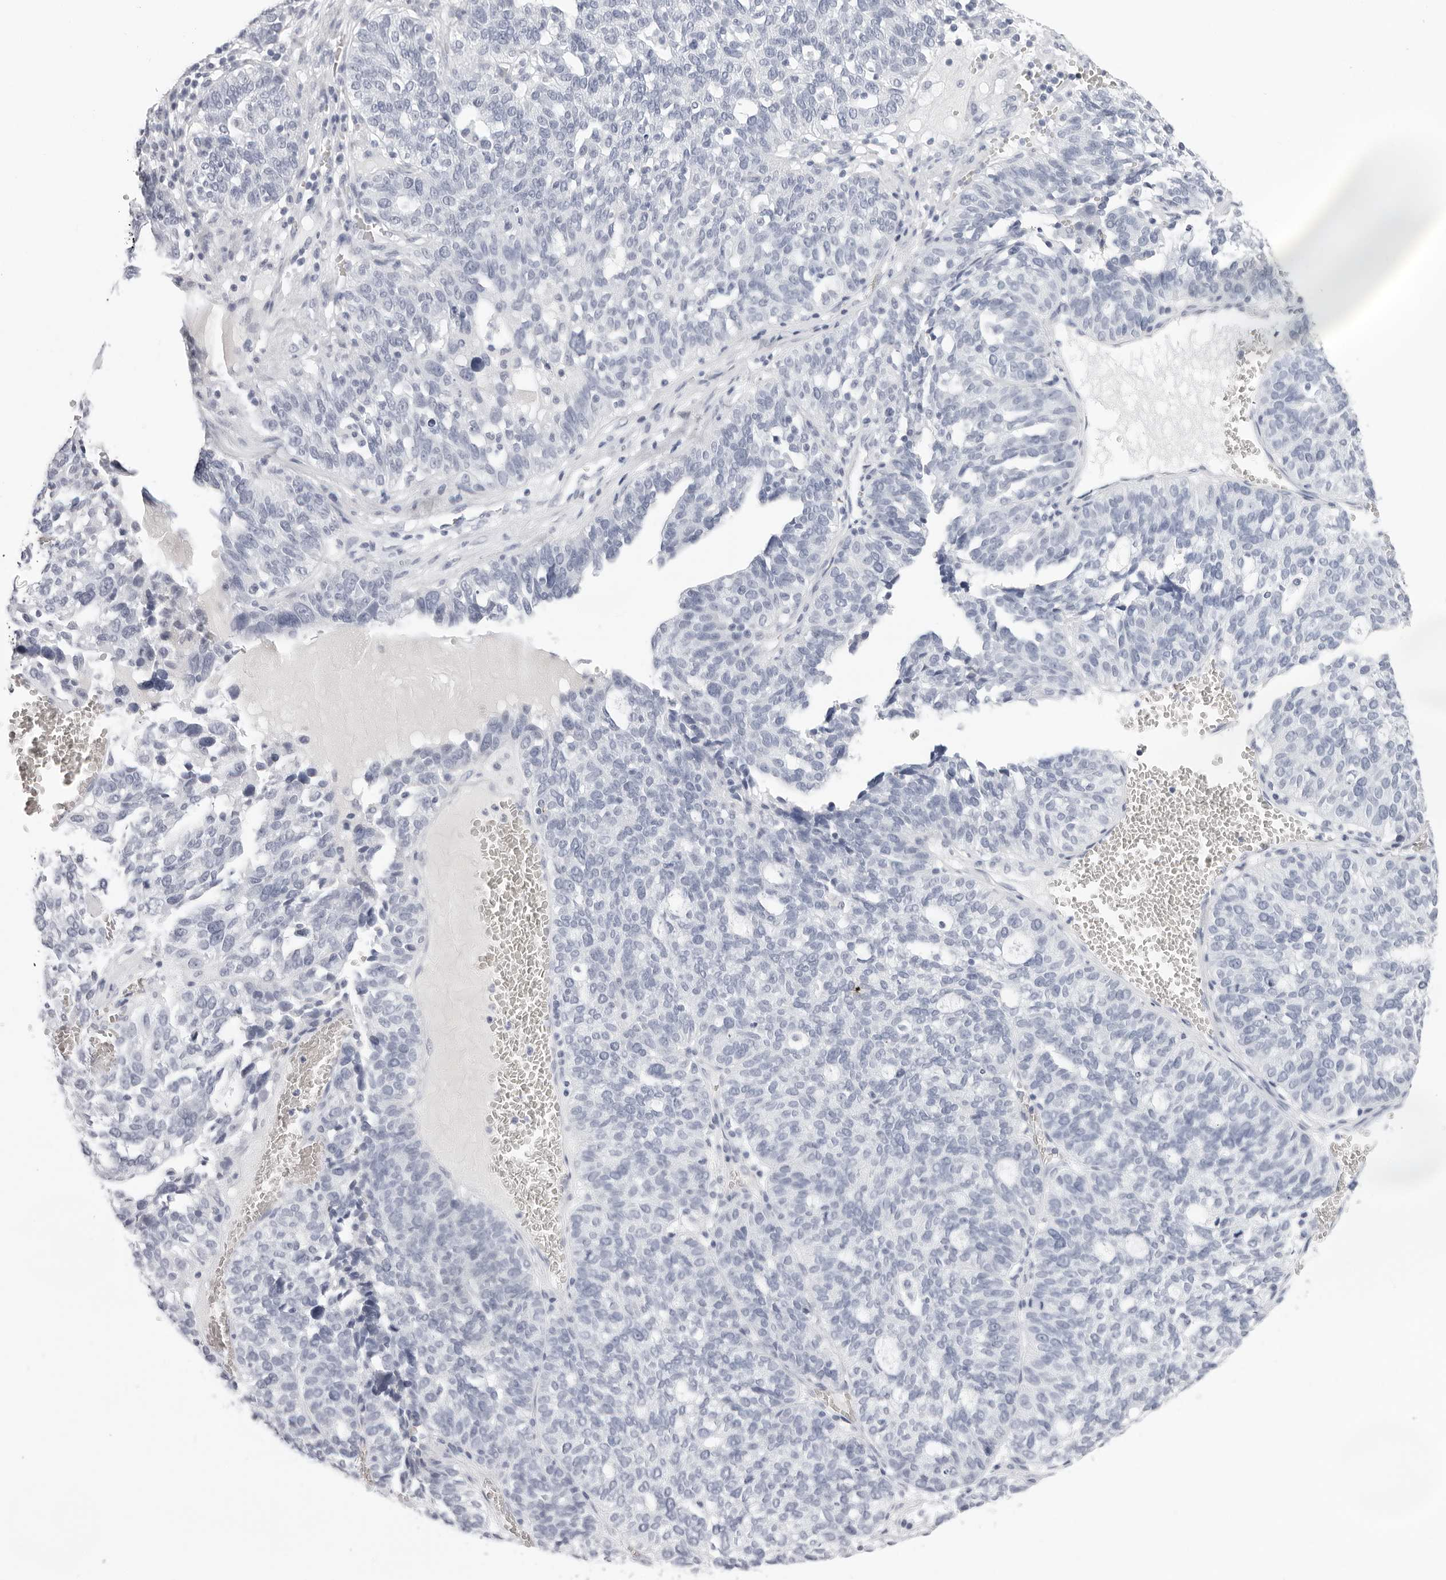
{"staining": {"intensity": "negative", "quantity": "none", "location": "none"}, "tissue": "ovarian cancer", "cell_type": "Tumor cells", "image_type": "cancer", "snomed": [{"axis": "morphology", "description": "Cystadenocarcinoma, serous, NOS"}, {"axis": "topography", "description": "Ovary"}], "caption": "Tumor cells are negative for brown protein staining in ovarian serous cystadenocarcinoma.", "gene": "CST5", "patient": {"sex": "female", "age": 59}}